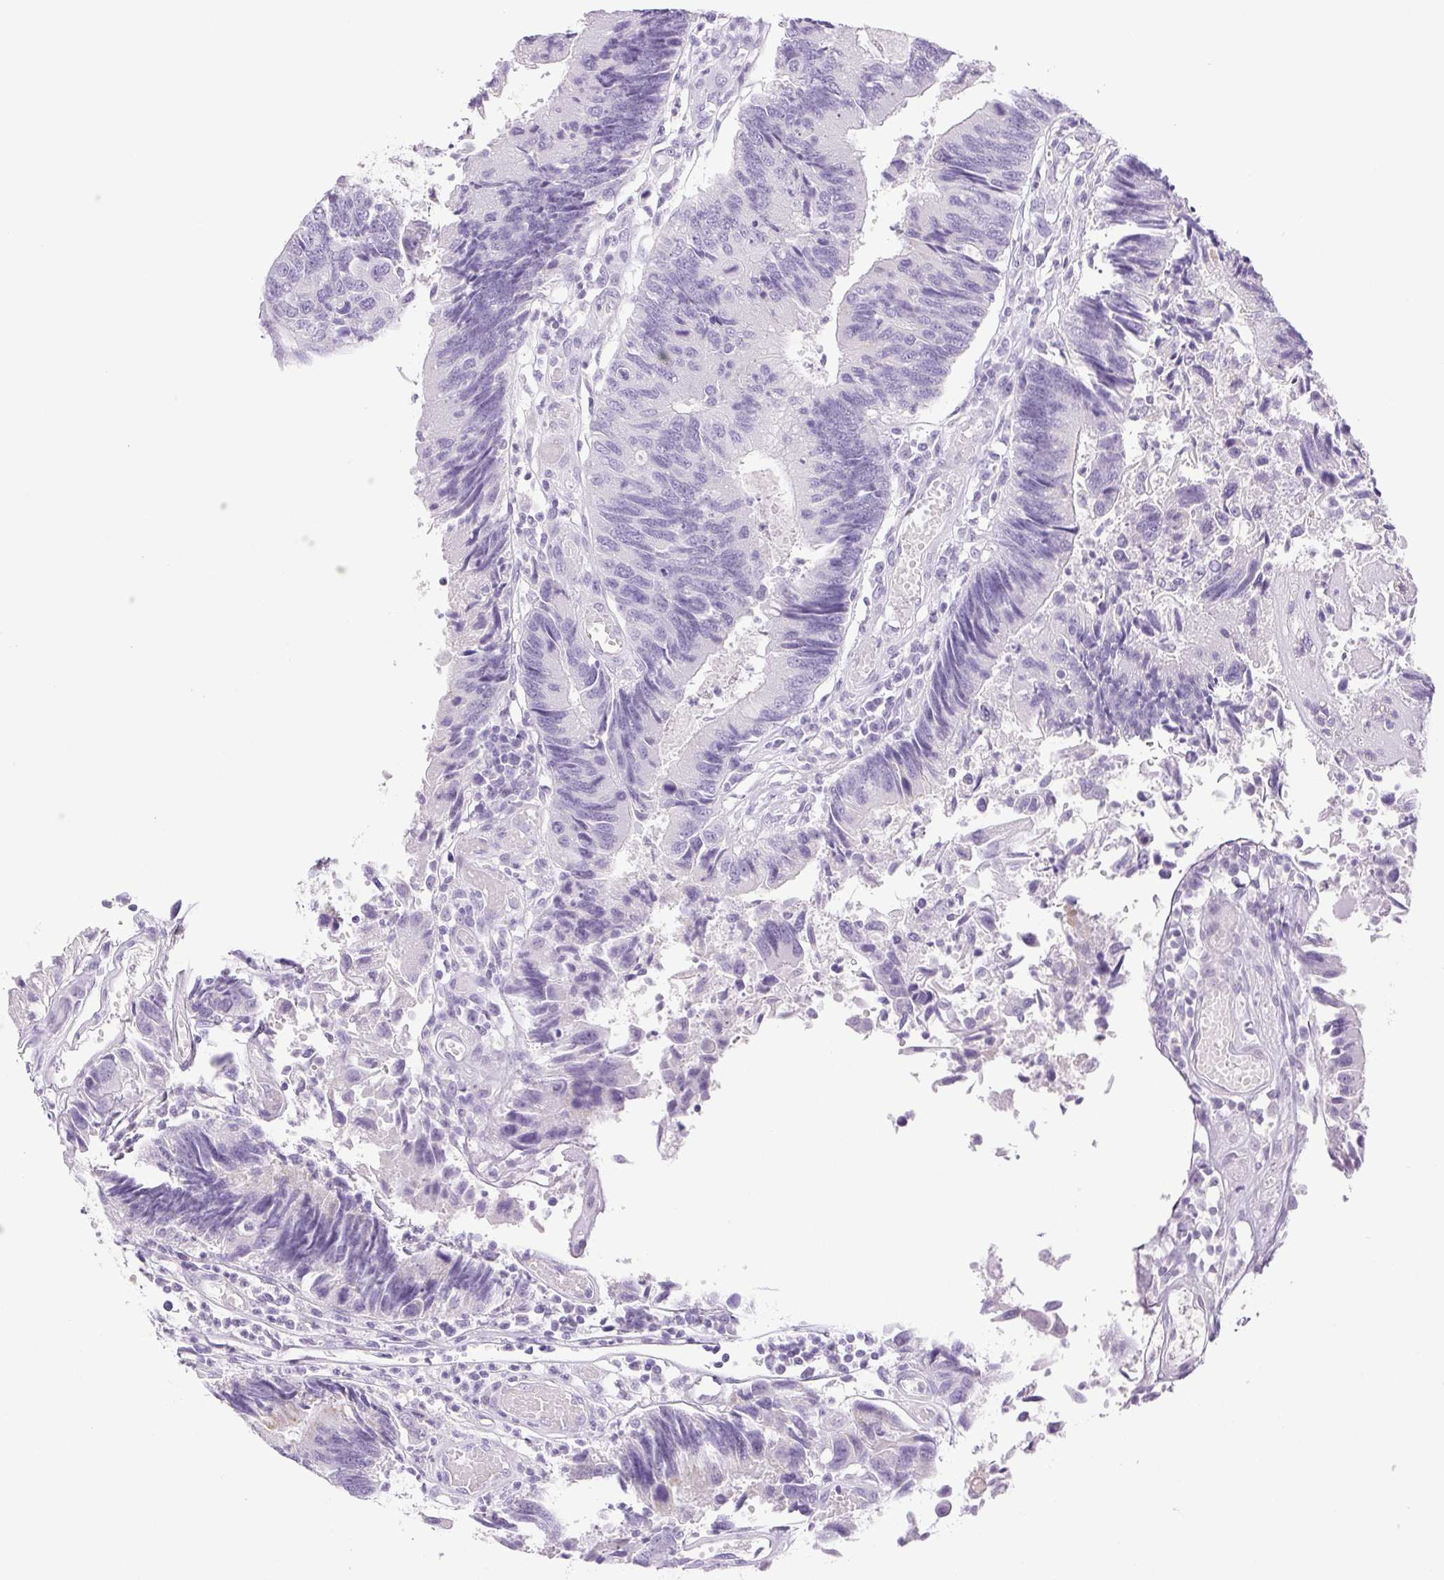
{"staining": {"intensity": "negative", "quantity": "none", "location": "none"}, "tissue": "colorectal cancer", "cell_type": "Tumor cells", "image_type": "cancer", "snomed": [{"axis": "morphology", "description": "Adenocarcinoma, NOS"}, {"axis": "topography", "description": "Colon"}], "caption": "Adenocarcinoma (colorectal) stained for a protein using IHC demonstrates no positivity tumor cells.", "gene": "HLA-G", "patient": {"sex": "female", "age": 67}}